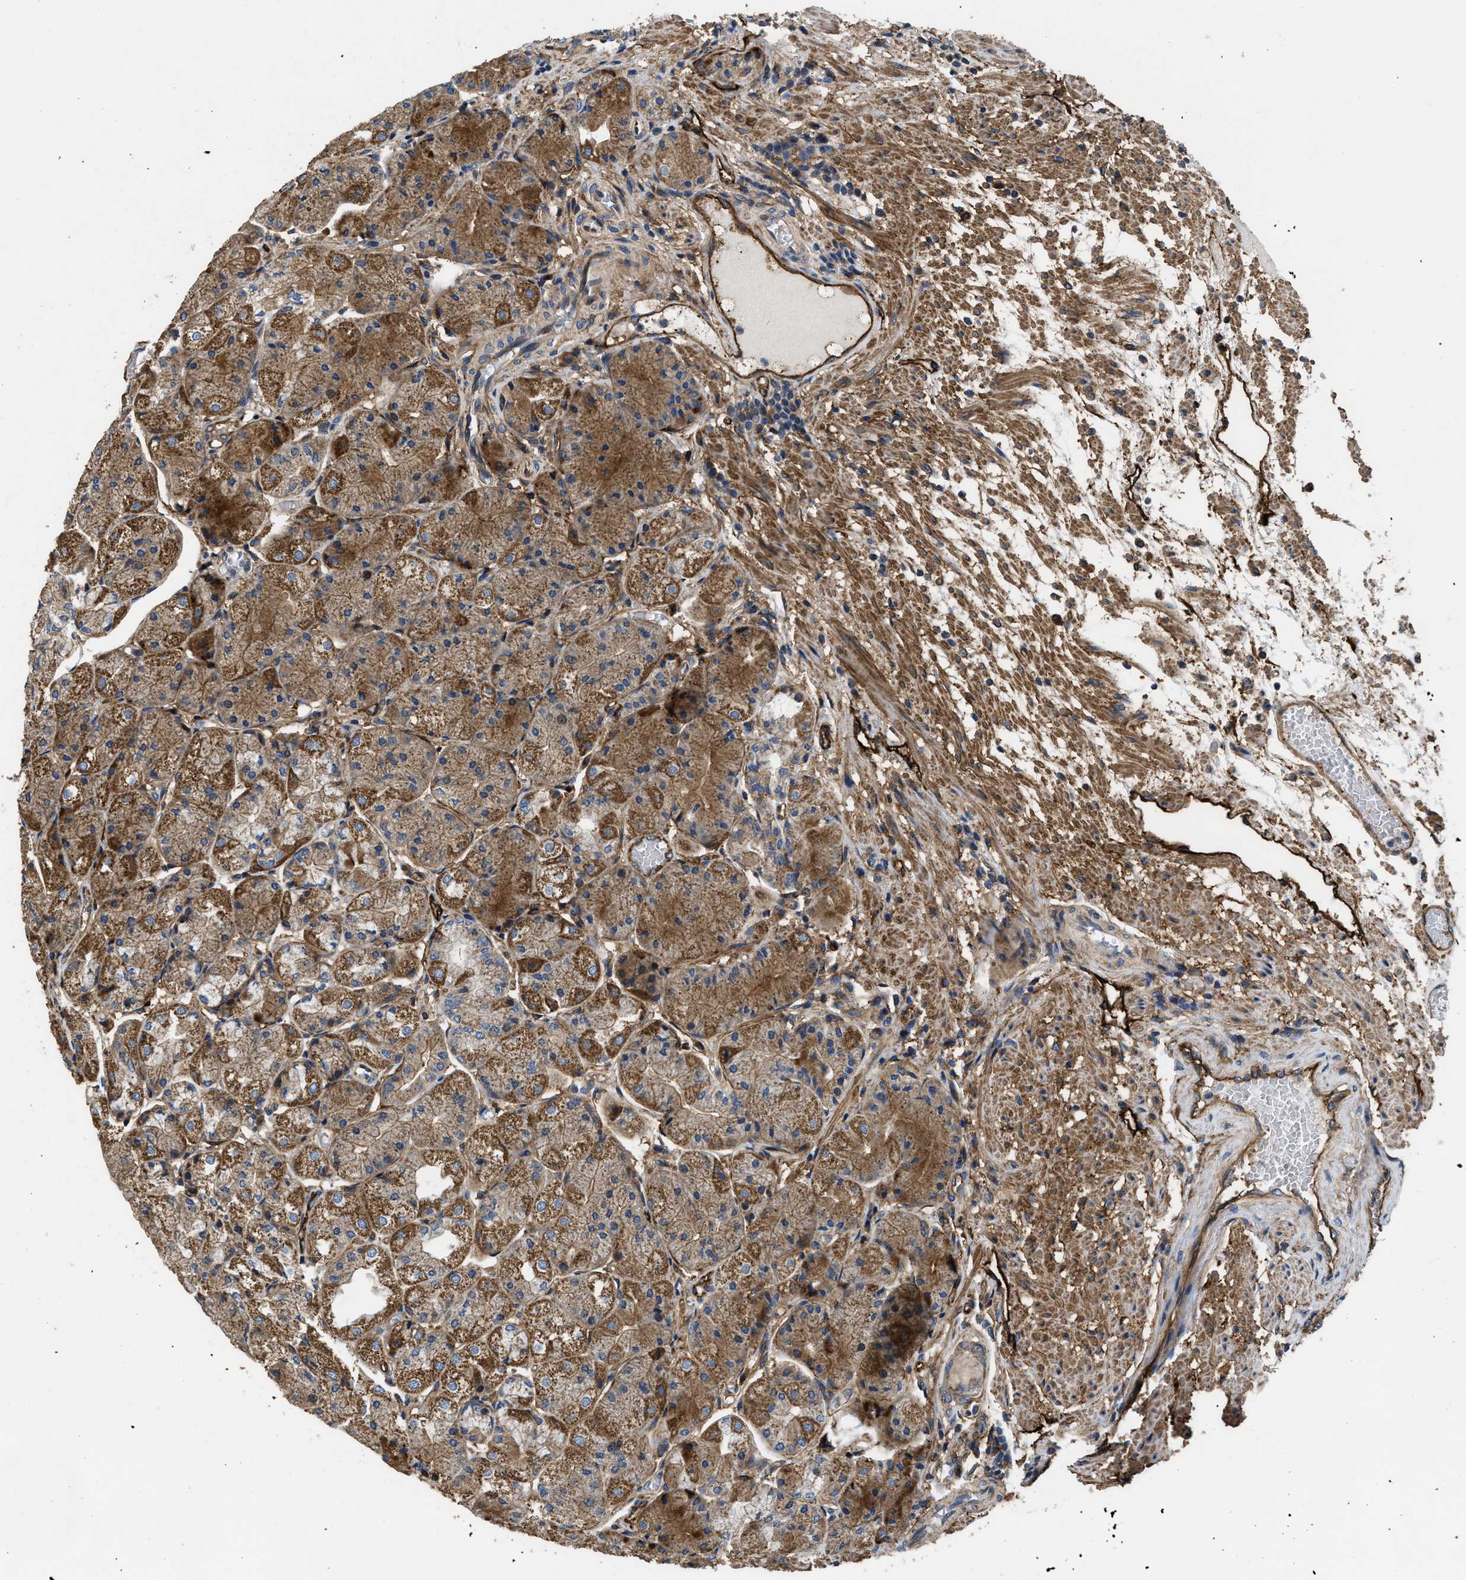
{"staining": {"intensity": "moderate", "quantity": ">75%", "location": "cytoplasmic/membranous"}, "tissue": "stomach", "cell_type": "Glandular cells", "image_type": "normal", "snomed": [{"axis": "morphology", "description": "Normal tissue, NOS"}, {"axis": "topography", "description": "Stomach, upper"}], "caption": "Immunohistochemistry (IHC) of benign stomach exhibits medium levels of moderate cytoplasmic/membranous positivity in about >75% of glandular cells.", "gene": "NT5E", "patient": {"sex": "male", "age": 72}}